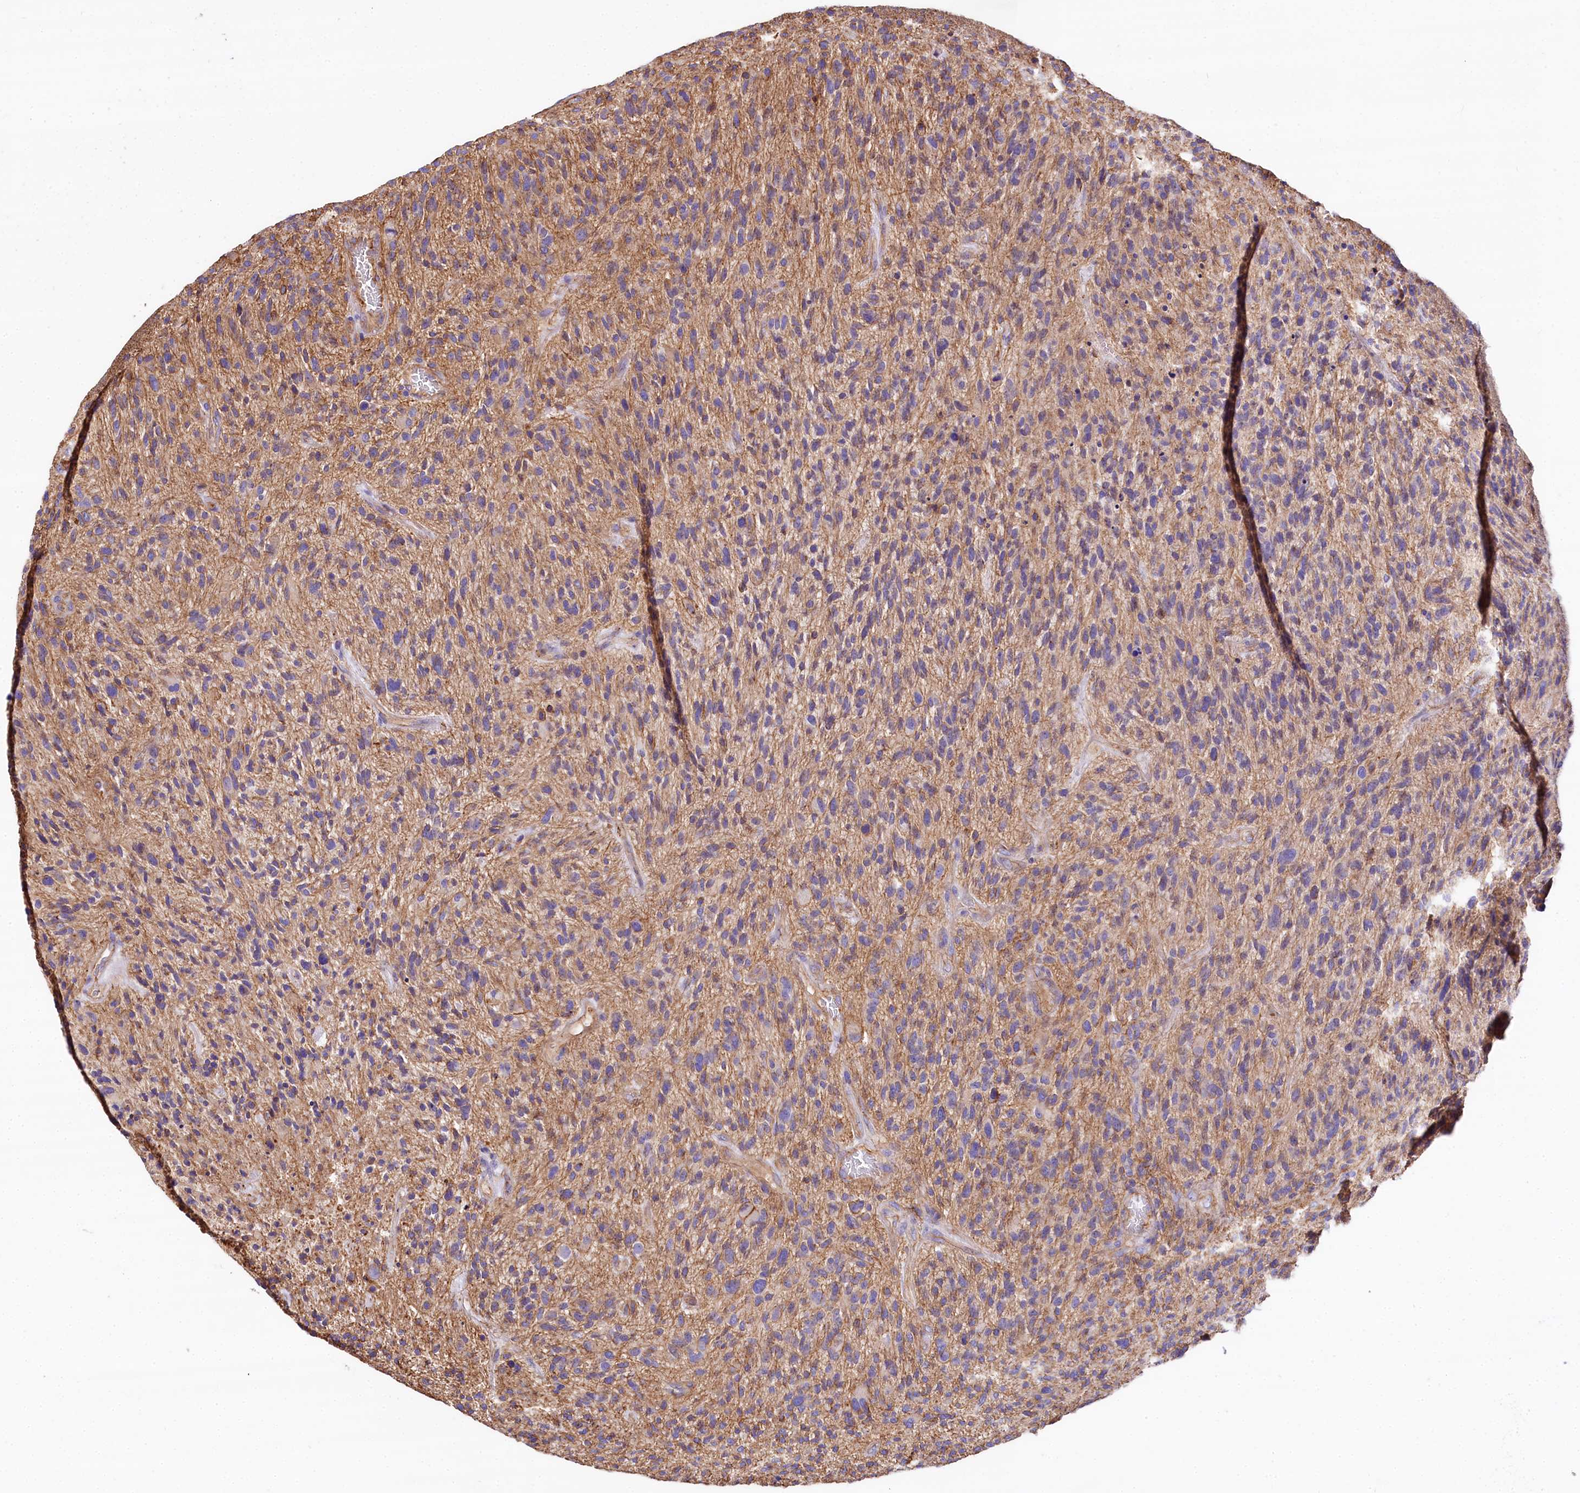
{"staining": {"intensity": "weak", "quantity": "25%-75%", "location": "cytoplasmic/membranous"}, "tissue": "glioma", "cell_type": "Tumor cells", "image_type": "cancer", "snomed": [{"axis": "morphology", "description": "Glioma, malignant, High grade"}, {"axis": "topography", "description": "Brain"}], "caption": "Tumor cells exhibit low levels of weak cytoplasmic/membranous expression in about 25%-75% of cells in human glioma.", "gene": "FCHSD2", "patient": {"sex": "male", "age": 47}}